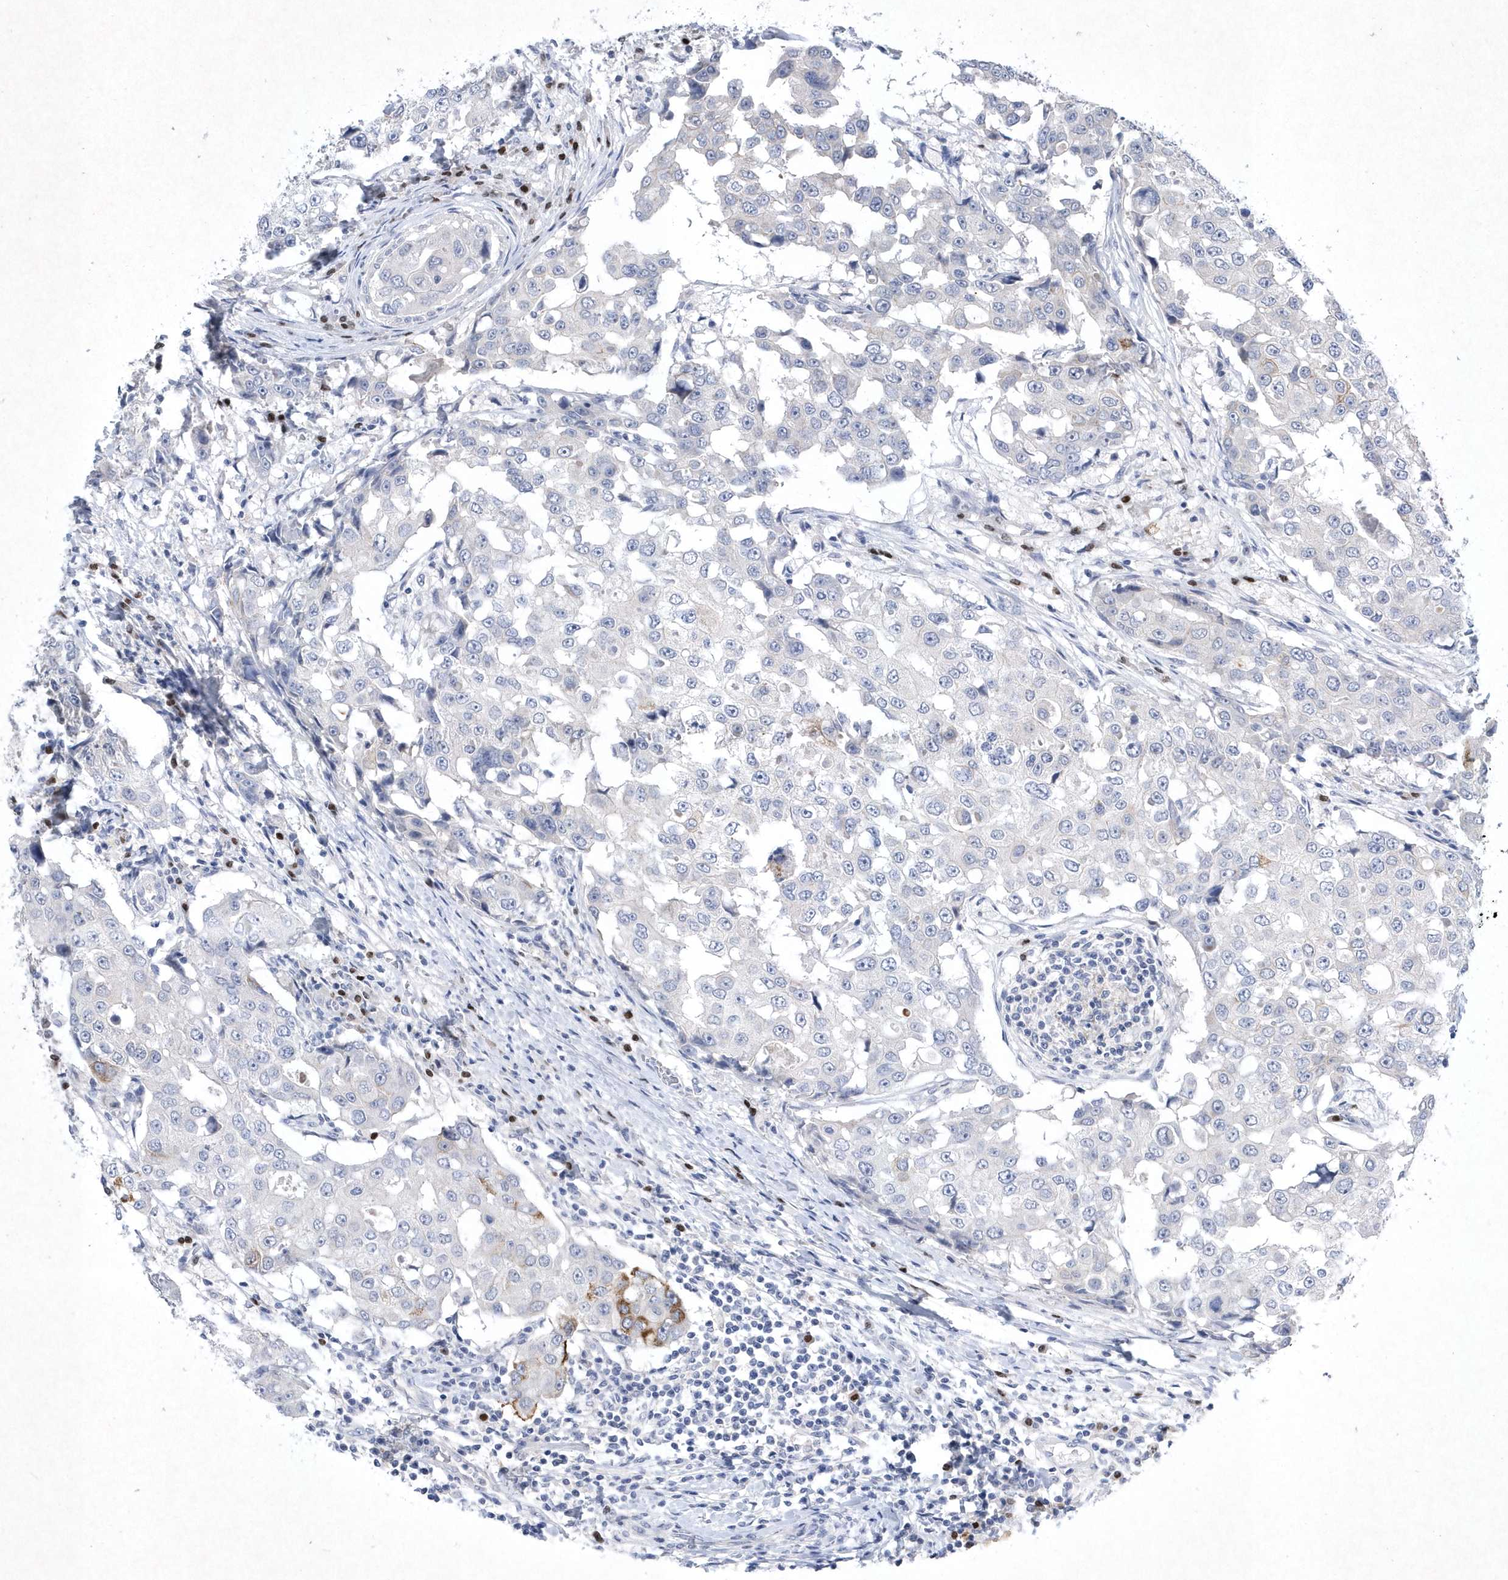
{"staining": {"intensity": "negative", "quantity": "none", "location": "none"}, "tissue": "breast cancer", "cell_type": "Tumor cells", "image_type": "cancer", "snomed": [{"axis": "morphology", "description": "Duct carcinoma"}, {"axis": "topography", "description": "Breast"}], "caption": "Immunohistochemical staining of infiltrating ductal carcinoma (breast) exhibits no significant staining in tumor cells. The staining was performed using DAB (3,3'-diaminobenzidine) to visualize the protein expression in brown, while the nuclei were stained in blue with hematoxylin (Magnification: 20x).", "gene": "BHLHA15", "patient": {"sex": "female", "age": 27}}